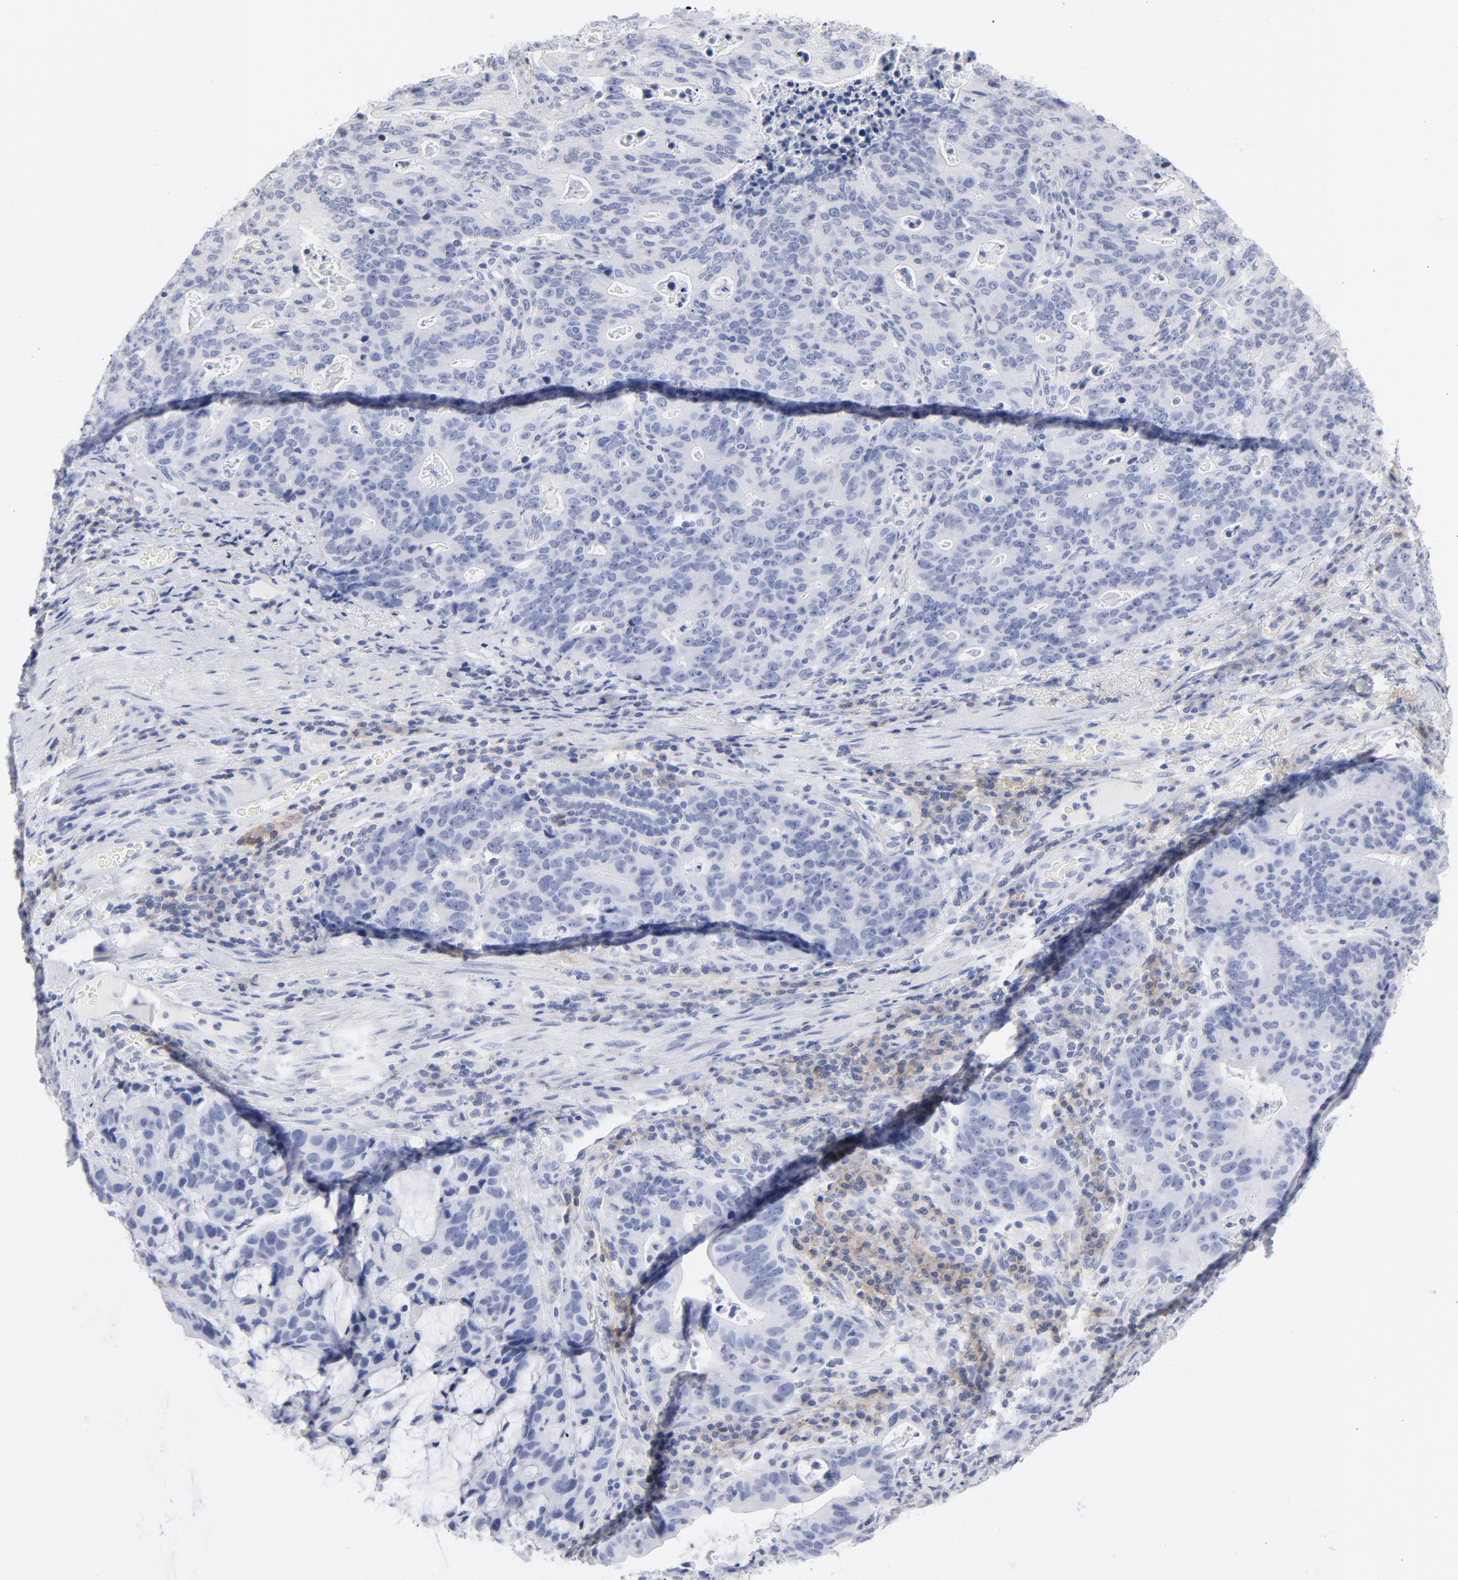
{"staining": {"intensity": "negative", "quantity": "none", "location": "none"}, "tissue": "stomach cancer", "cell_type": "Tumor cells", "image_type": "cancer", "snomed": [{"axis": "morphology", "description": "Adenocarcinoma, NOS"}, {"axis": "topography", "description": "Esophagus"}, {"axis": "topography", "description": "Stomach"}], "caption": "Tumor cells show no significant expression in stomach cancer (adenocarcinoma).", "gene": "P2RY8", "patient": {"sex": "male", "age": 74}}